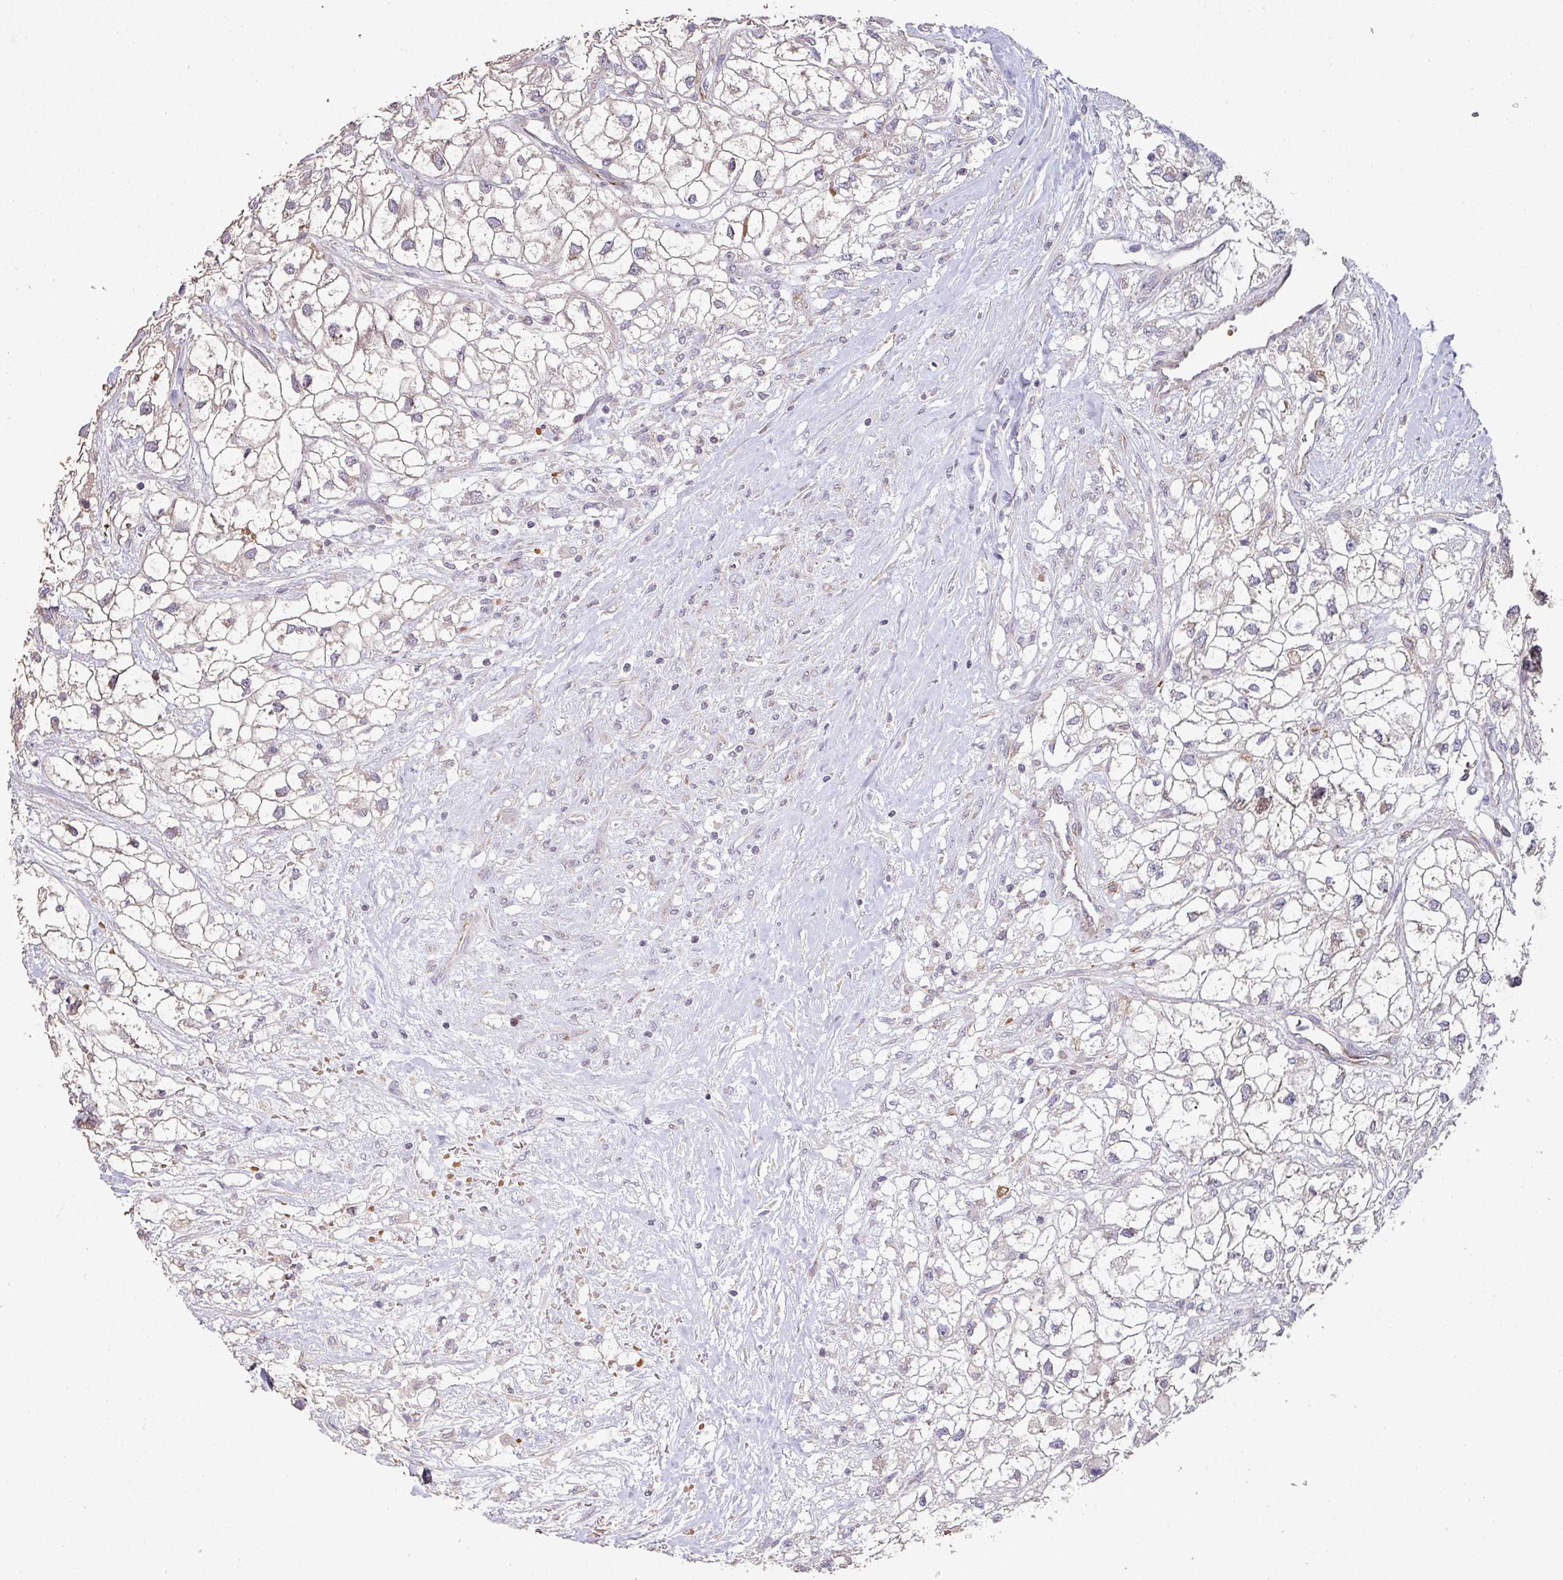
{"staining": {"intensity": "negative", "quantity": "none", "location": "none"}, "tissue": "renal cancer", "cell_type": "Tumor cells", "image_type": "cancer", "snomed": [{"axis": "morphology", "description": "Adenocarcinoma, NOS"}, {"axis": "topography", "description": "Kidney"}], "caption": "A high-resolution image shows immunohistochemistry staining of adenocarcinoma (renal), which shows no significant expression in tumor cells. (DAB (3,3'-diaminobenzidine) IHC visualized using brightfield microscopy, high magnification).", "gene": "RPL23A", "patient": {"sex": "male", "age": 59}}